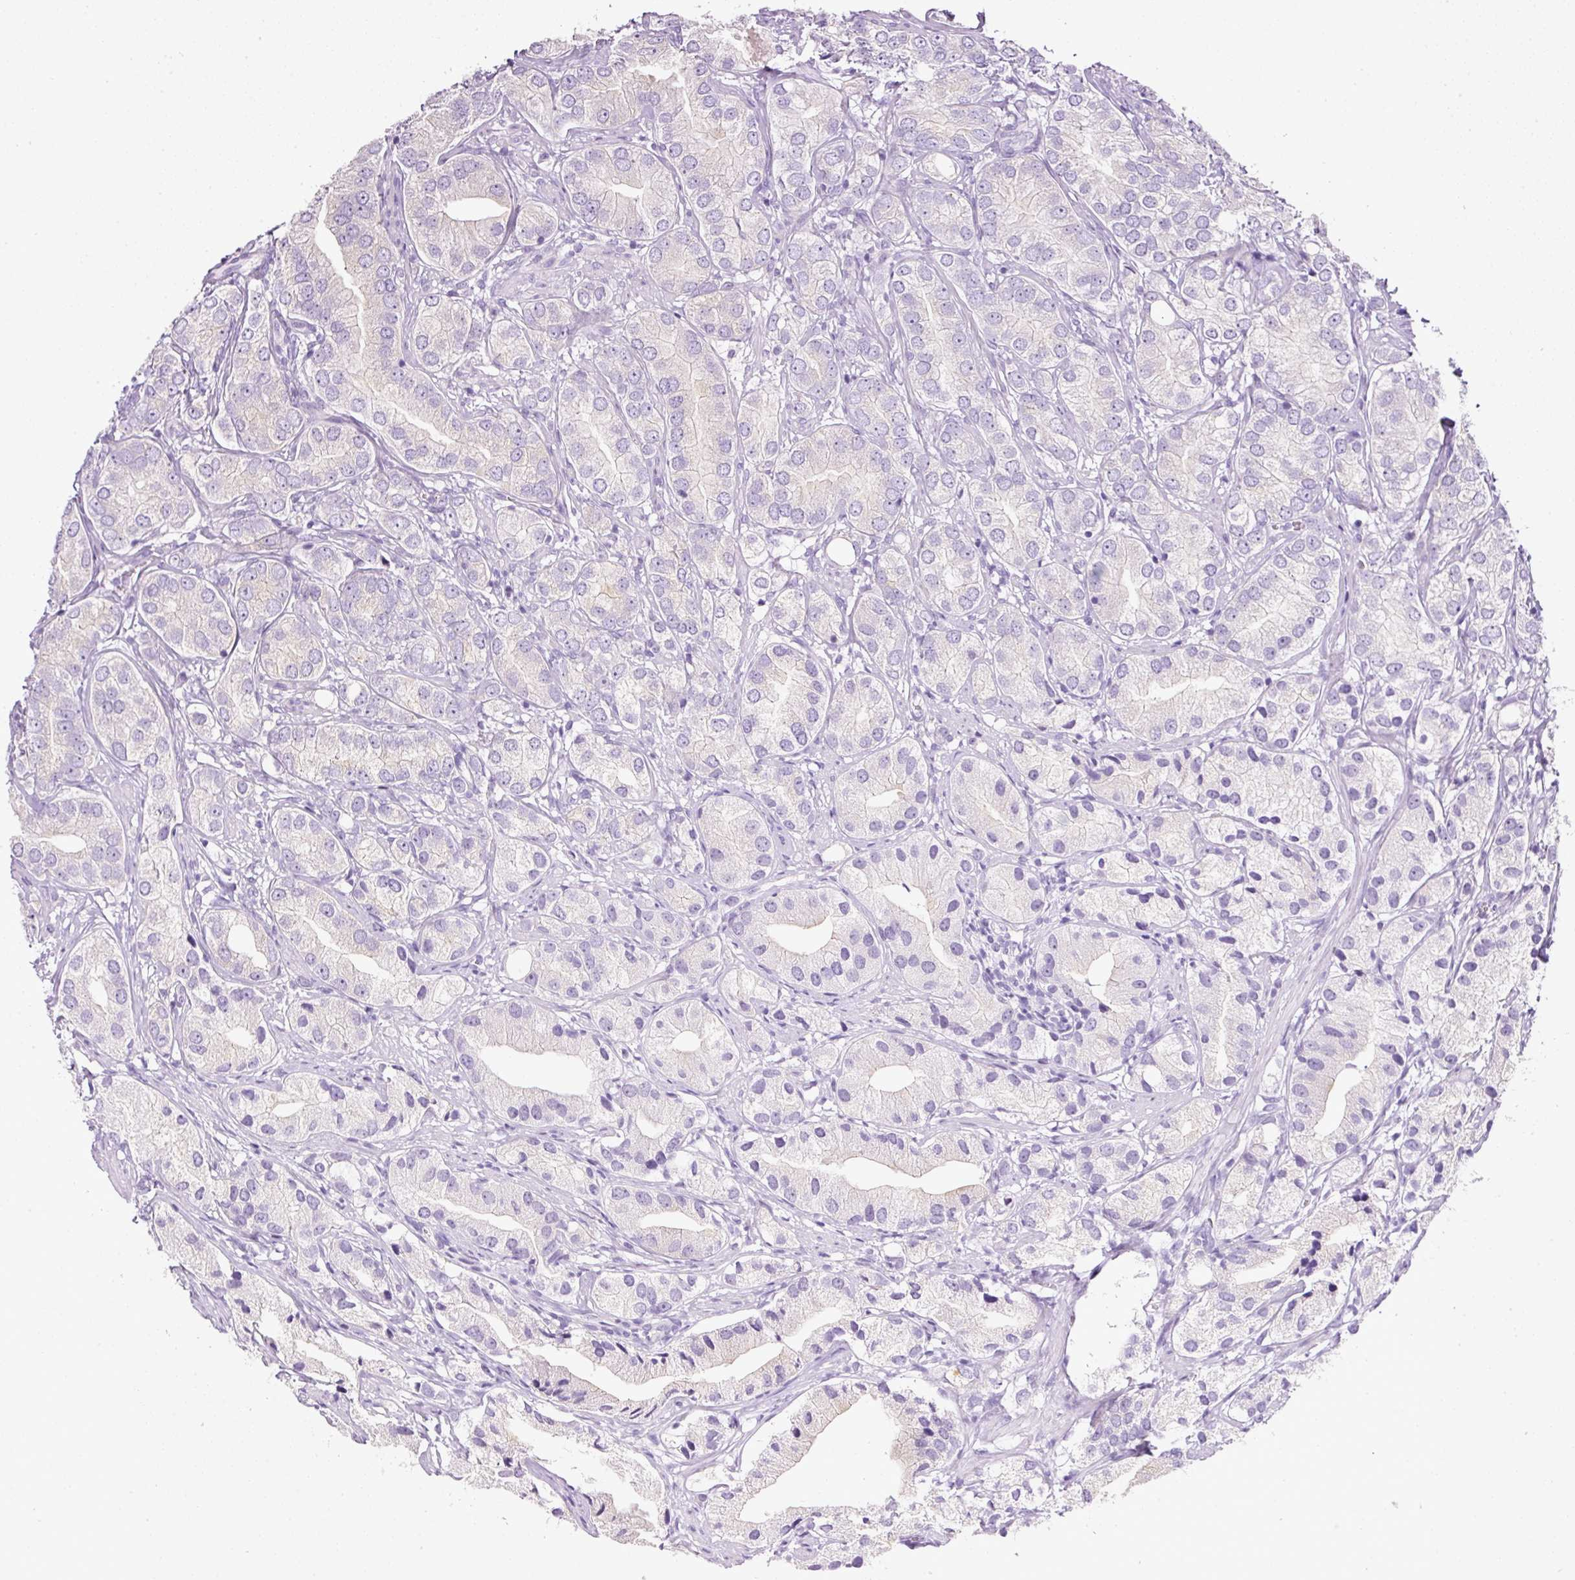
{"staining": {"intensity": "negative", "quantity": "none", "location": "none"}, "tissue": "prostate cancer", "cell_type": "Tumor cells", "image_type": "cancer", "snomed": [{"axis": "morphology", "description": "Adenocarcinoma, High grade"}, {"axis": "topography", "description": "Prostate"}], "caption": "Immunohistochemistry (IHC) photomicrograph of prostate high-grade adenocarcinoma stained for a protein (brown), which exhibits no expression in tumor cells. Nuclei are stained in blue.", "gene": "BSND", "patient": {"sex": "male", "age": 82}}